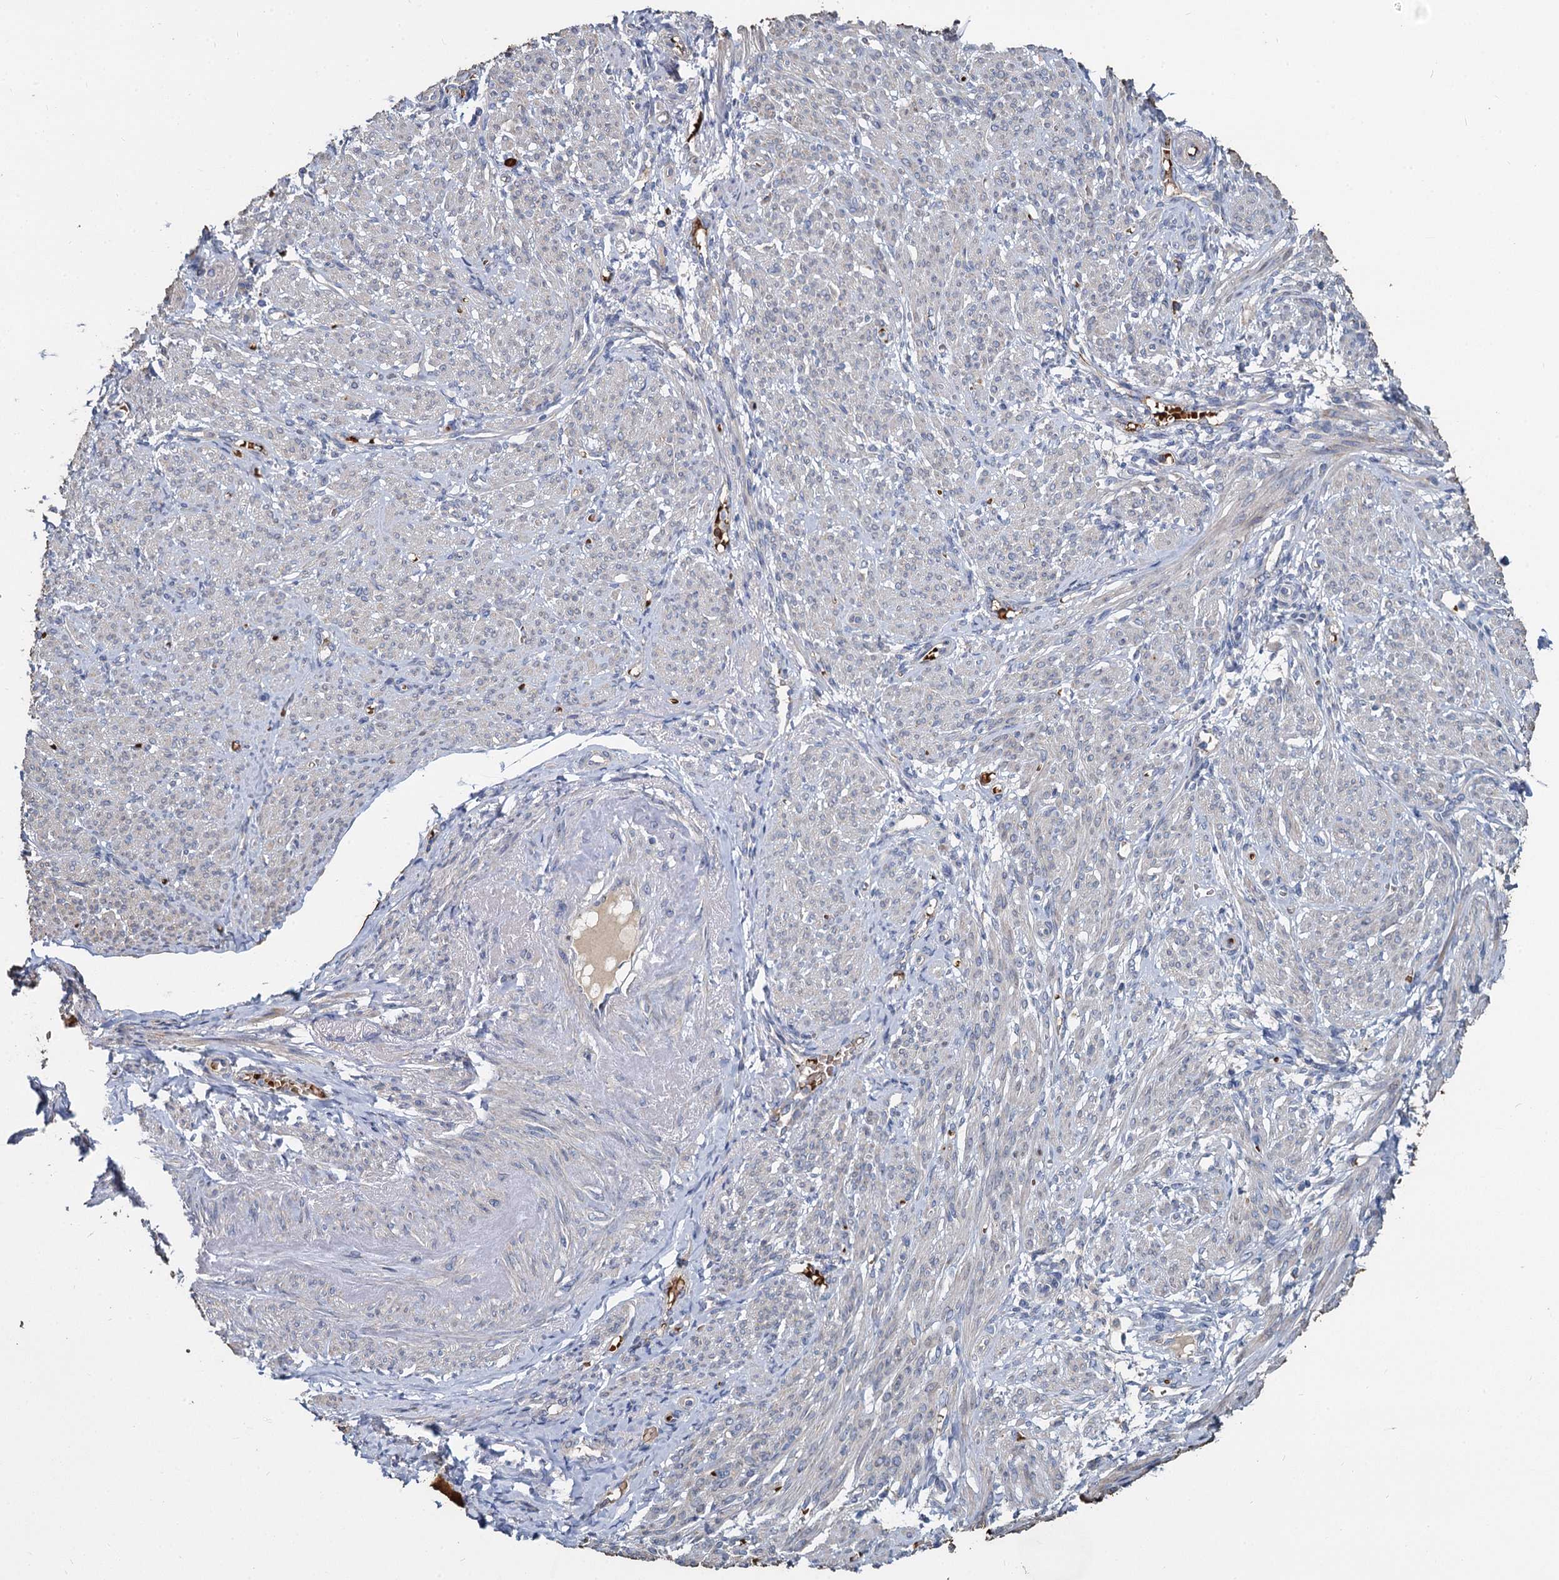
{"staining": {"intensity": "weak", "quantity": "25%-75%", "location": "cytoplasmic/membranous"}, "tissue": "smooth muscle", "cell_type": "Smooth muscle cells", "image_type": "normal", "snomed": [{"axis": "morphology", "description": "Normal tissue, NOS"}, {"axis": "topography", "description": "Smooth muscle"}], "caption": "Protein expression analysis of benign smooth muscle displays weak cytoplasmic/membranous positivity in about 25%-75% of smooth muscle cells.", "gene": "TCTN2", "patient": {"sex": "female", "age": 39}}